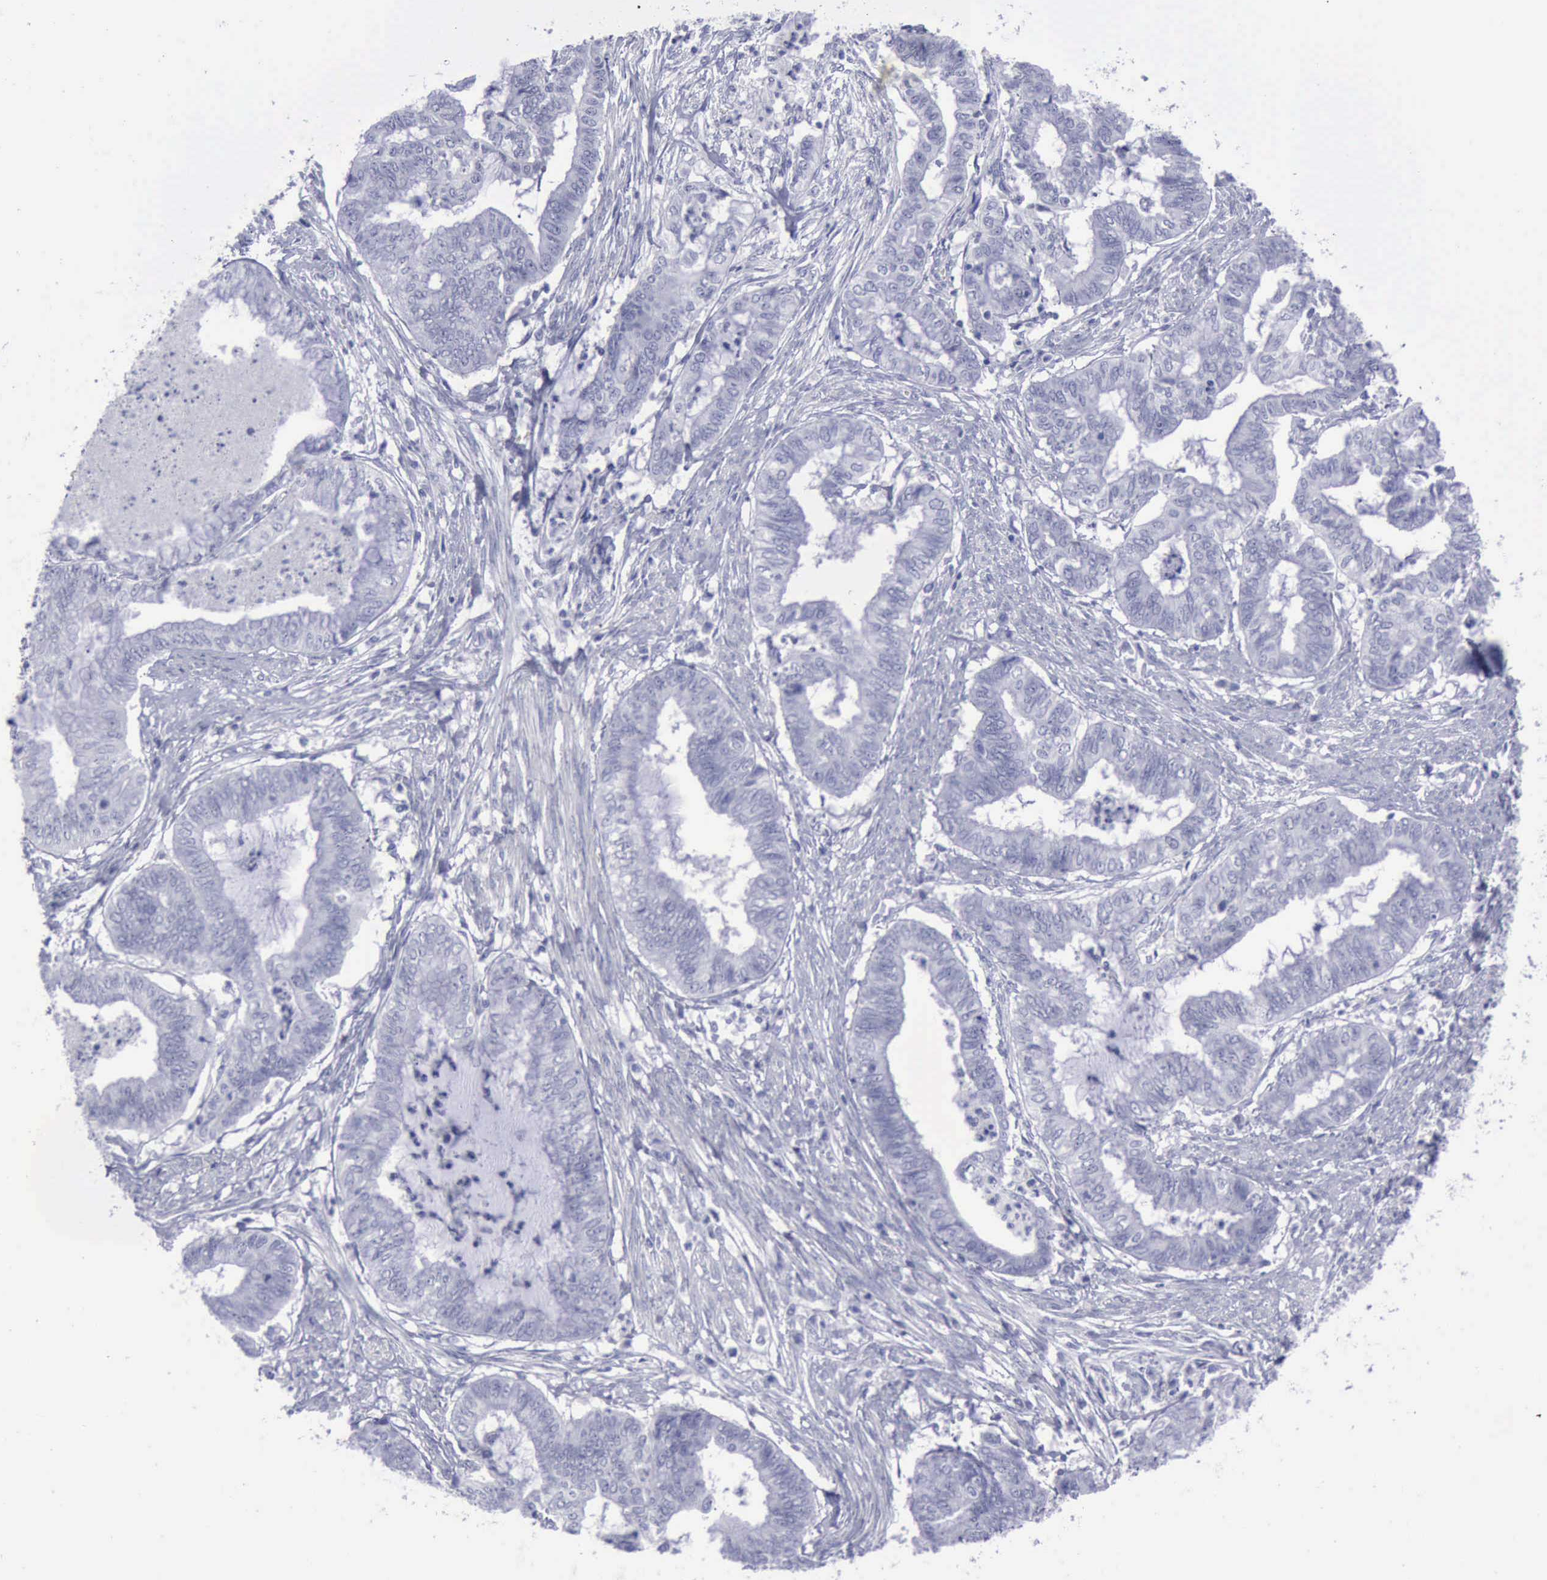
{"staining": {"intensity": "negative", "quantity": "none", "location": "none"}, "tissue": "endometrial cancer", "cell_type": "Tumor cells", "image_type": "cancer", "snomed": [{"axis": "morphology", "description": "Necrosis, NOS"}, {"axis": "morphology", "description": "Adenocarcinoma, NOS"}, {"axis": "topography", "description": "Endometrium"}], "caption": "An image of human adenocarcinoma (endometrial) is negative for staining in tumor cells.", "gene": "KRT13", "patient": {"sex": "female", "age": 79}}